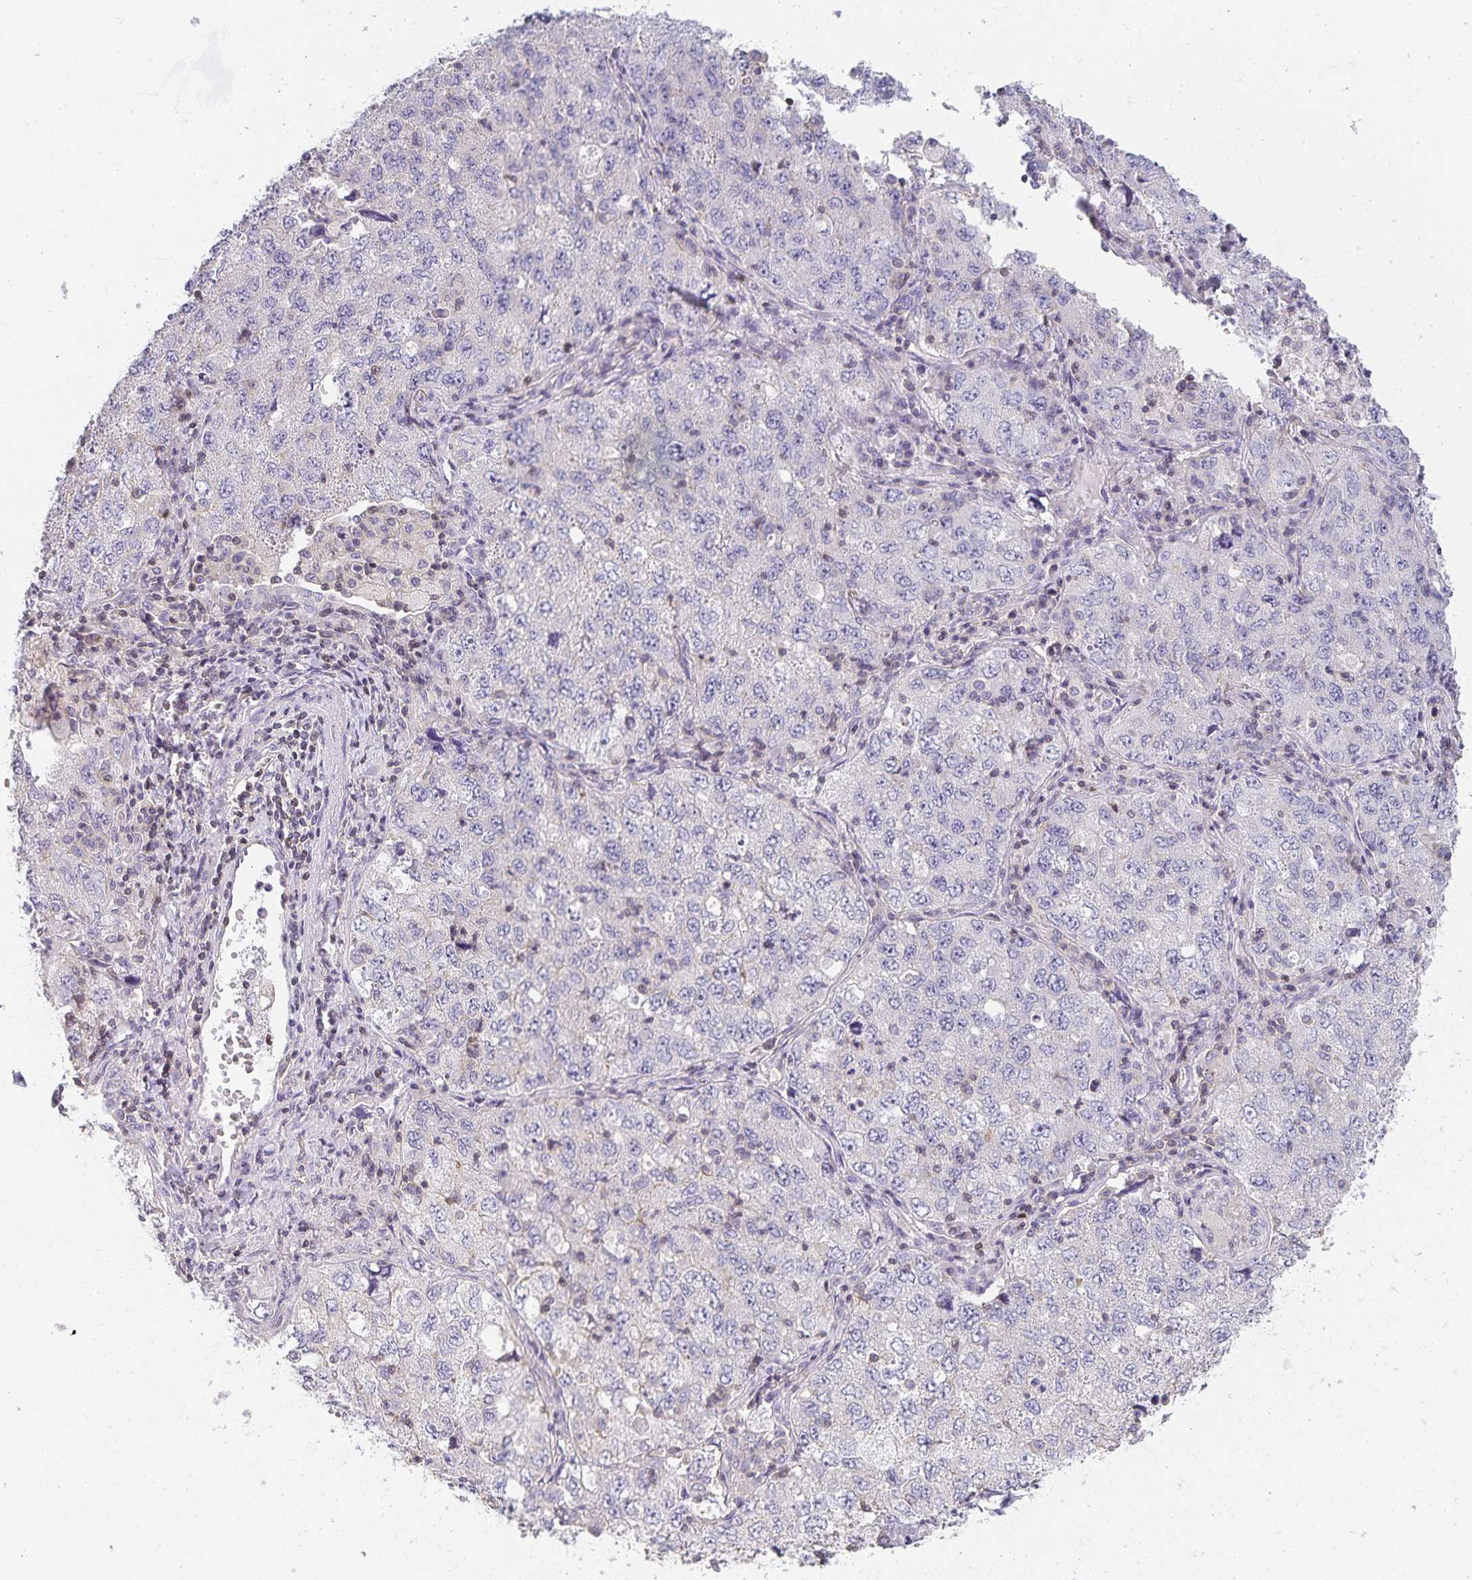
{"staining": {"intensity": "negative", "quantity": "none", "location": "none"}, "tissue": "lung cancer", "cell_type": "Tumor cells", "image_type": "cancer", "snomed": [{"axis": "morphology", "description": "Adenocarcinoma, NOS"}, {"axis": "topography", "description": "Lung"}], "caption": "The immunohistochemistry (IHC) histopathology image has no significant staining in tumor cells of lung adenocarcinoma tissue. (DAB (3,3'-diaminobenzidine) IHC, high magnification).", "gene": "GATA3", "patient": {"sex": "female", "age": 57}}